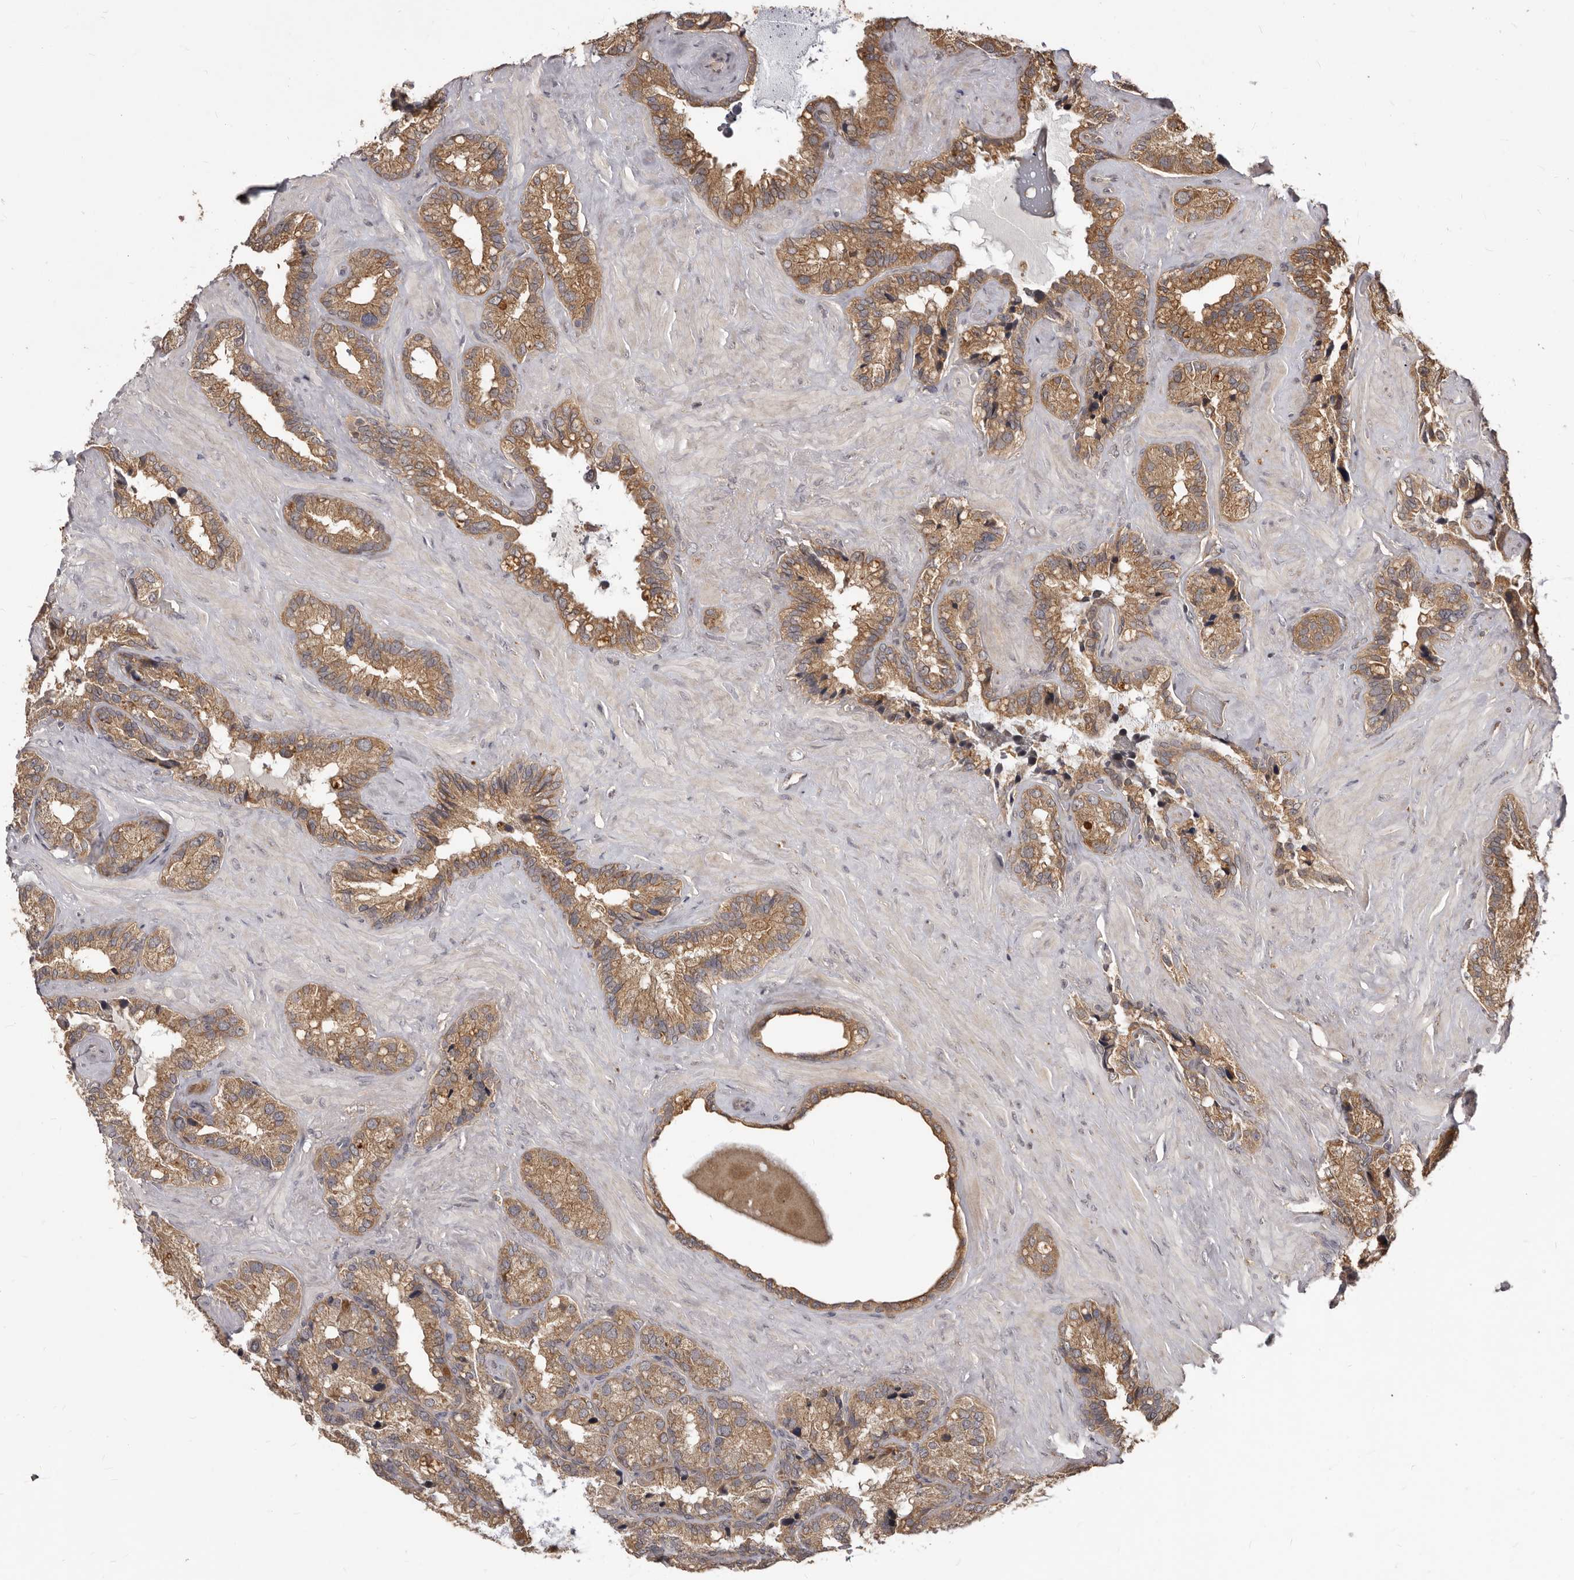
{"staining": {"intensity": "moderate", "quantity": ">75%", "location": "cytoplasmic/membranous"}, "tissue": "seminal vesicle", "cell_type": "Glandular cells", "image_type": "normal", "snomed": [{"axis": "morphology", "description": "Normal tissue, NOS"}, {"axis": "topography", "description": "Prostate"}, {"axis": "topography", "description": "Seminal veicle"}], "caption": "DAB (3,3'-diaminobenzidine) immunohistochemical staining of normal human seminal vesicle reveals moderate cytoplasmic/membranous protein positivity in approximately >75% of glandular cells. (DAB (3,3'-diaminobenzidine) IHC with brightfield microscopy, high magnification).", "gene": "MTO1", "patient": {"sex": "male", "age": 68}}